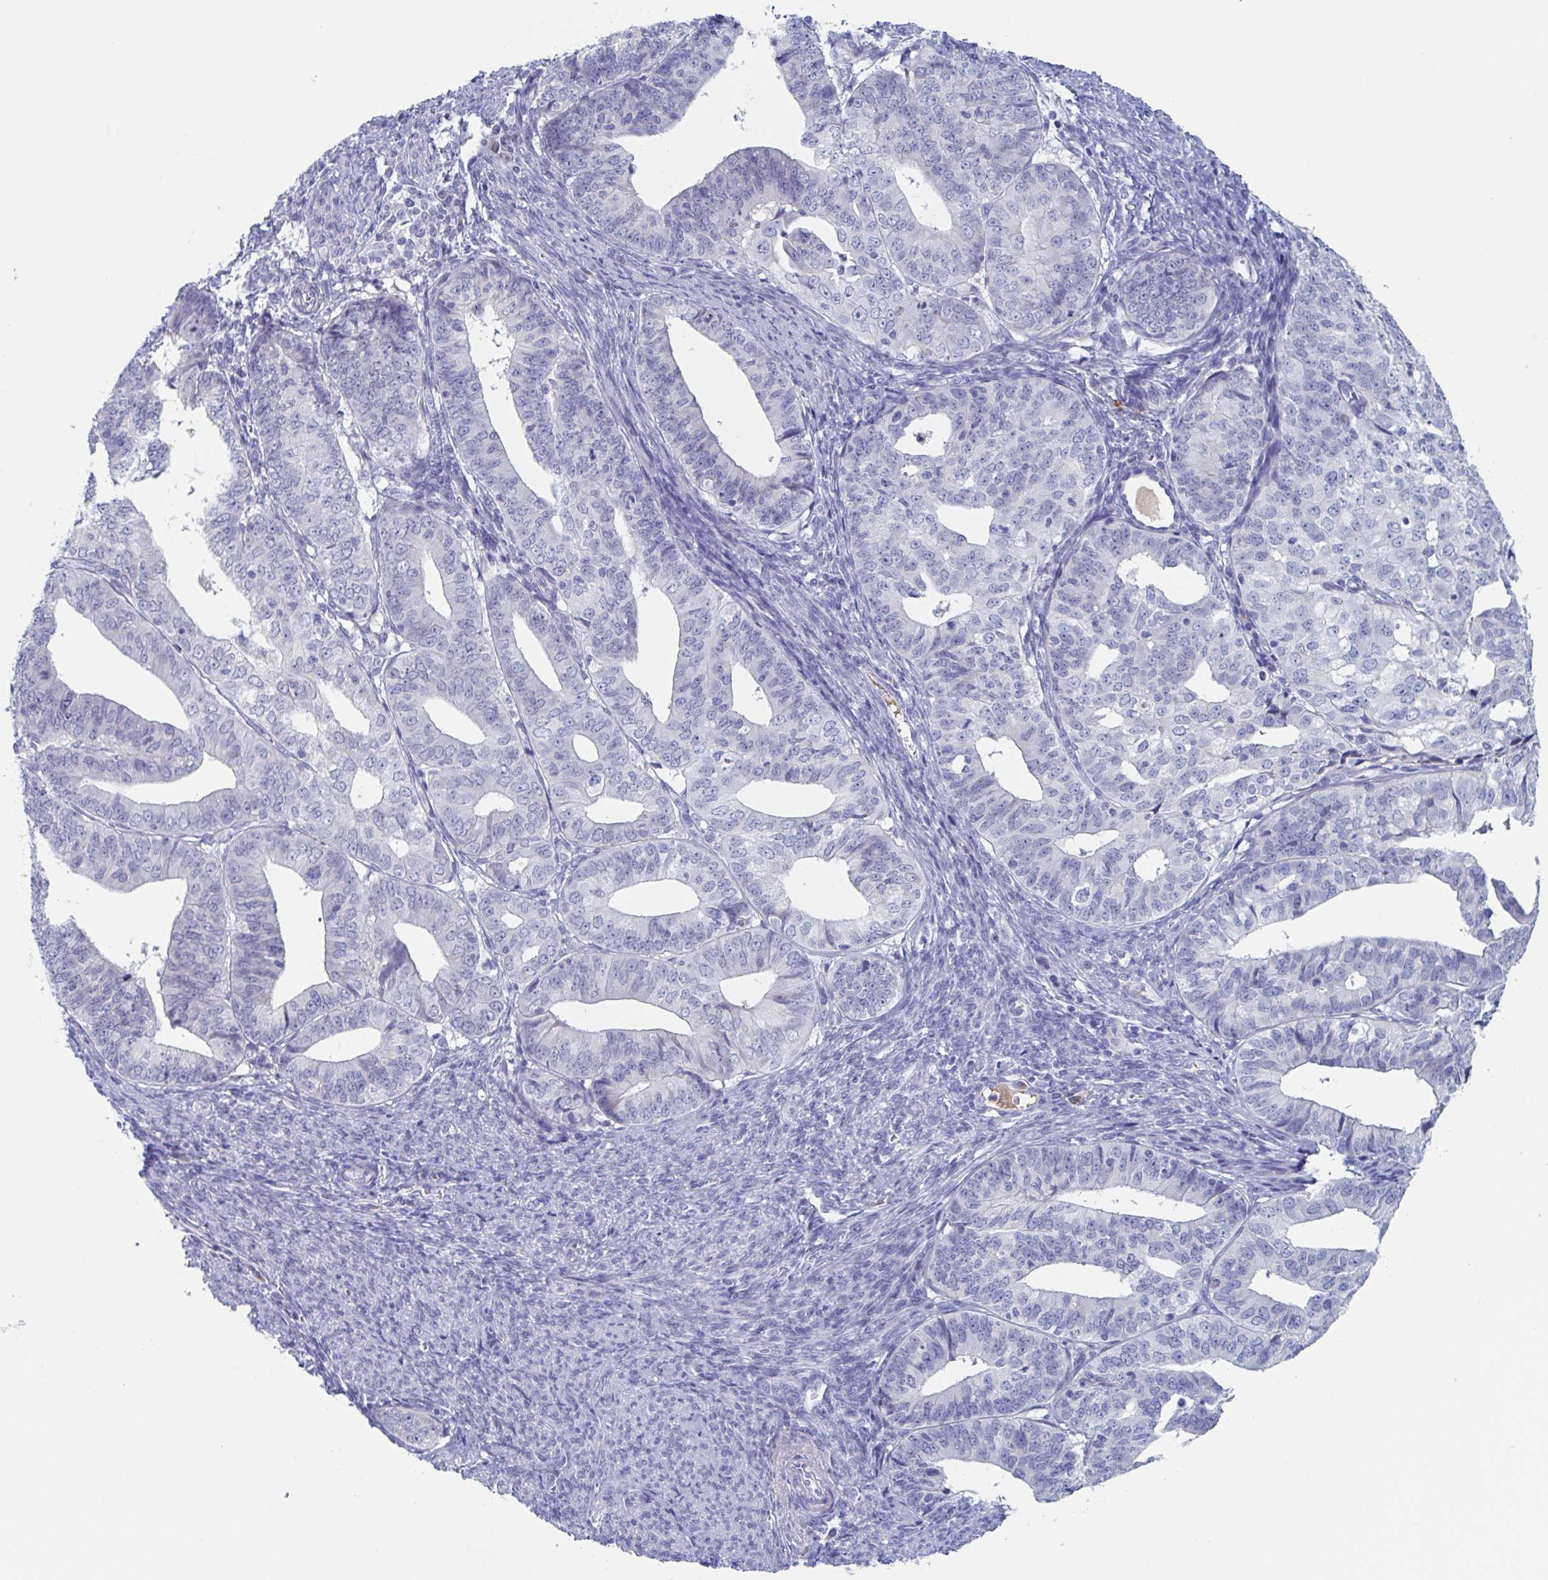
{"staining": {"intensity": "negative", "quantity": "none", "location": "none"}, "tissue": "endometrial cancer", "cell_type": "Tumor cells", "image_type": "cancer", "snomed": [{"axis": "morphology", "description": "Adenocarcinoma, NOS"}, {"axis": "topography", "description": "Endometrium"}], "caption": "Immunohistochemistry (IHC) of adenocarcinoma (endometrial) reveals no expression in tumor cells.", "gene": "NT5C3B", "patient": {"sex": "female", "age": 56}}